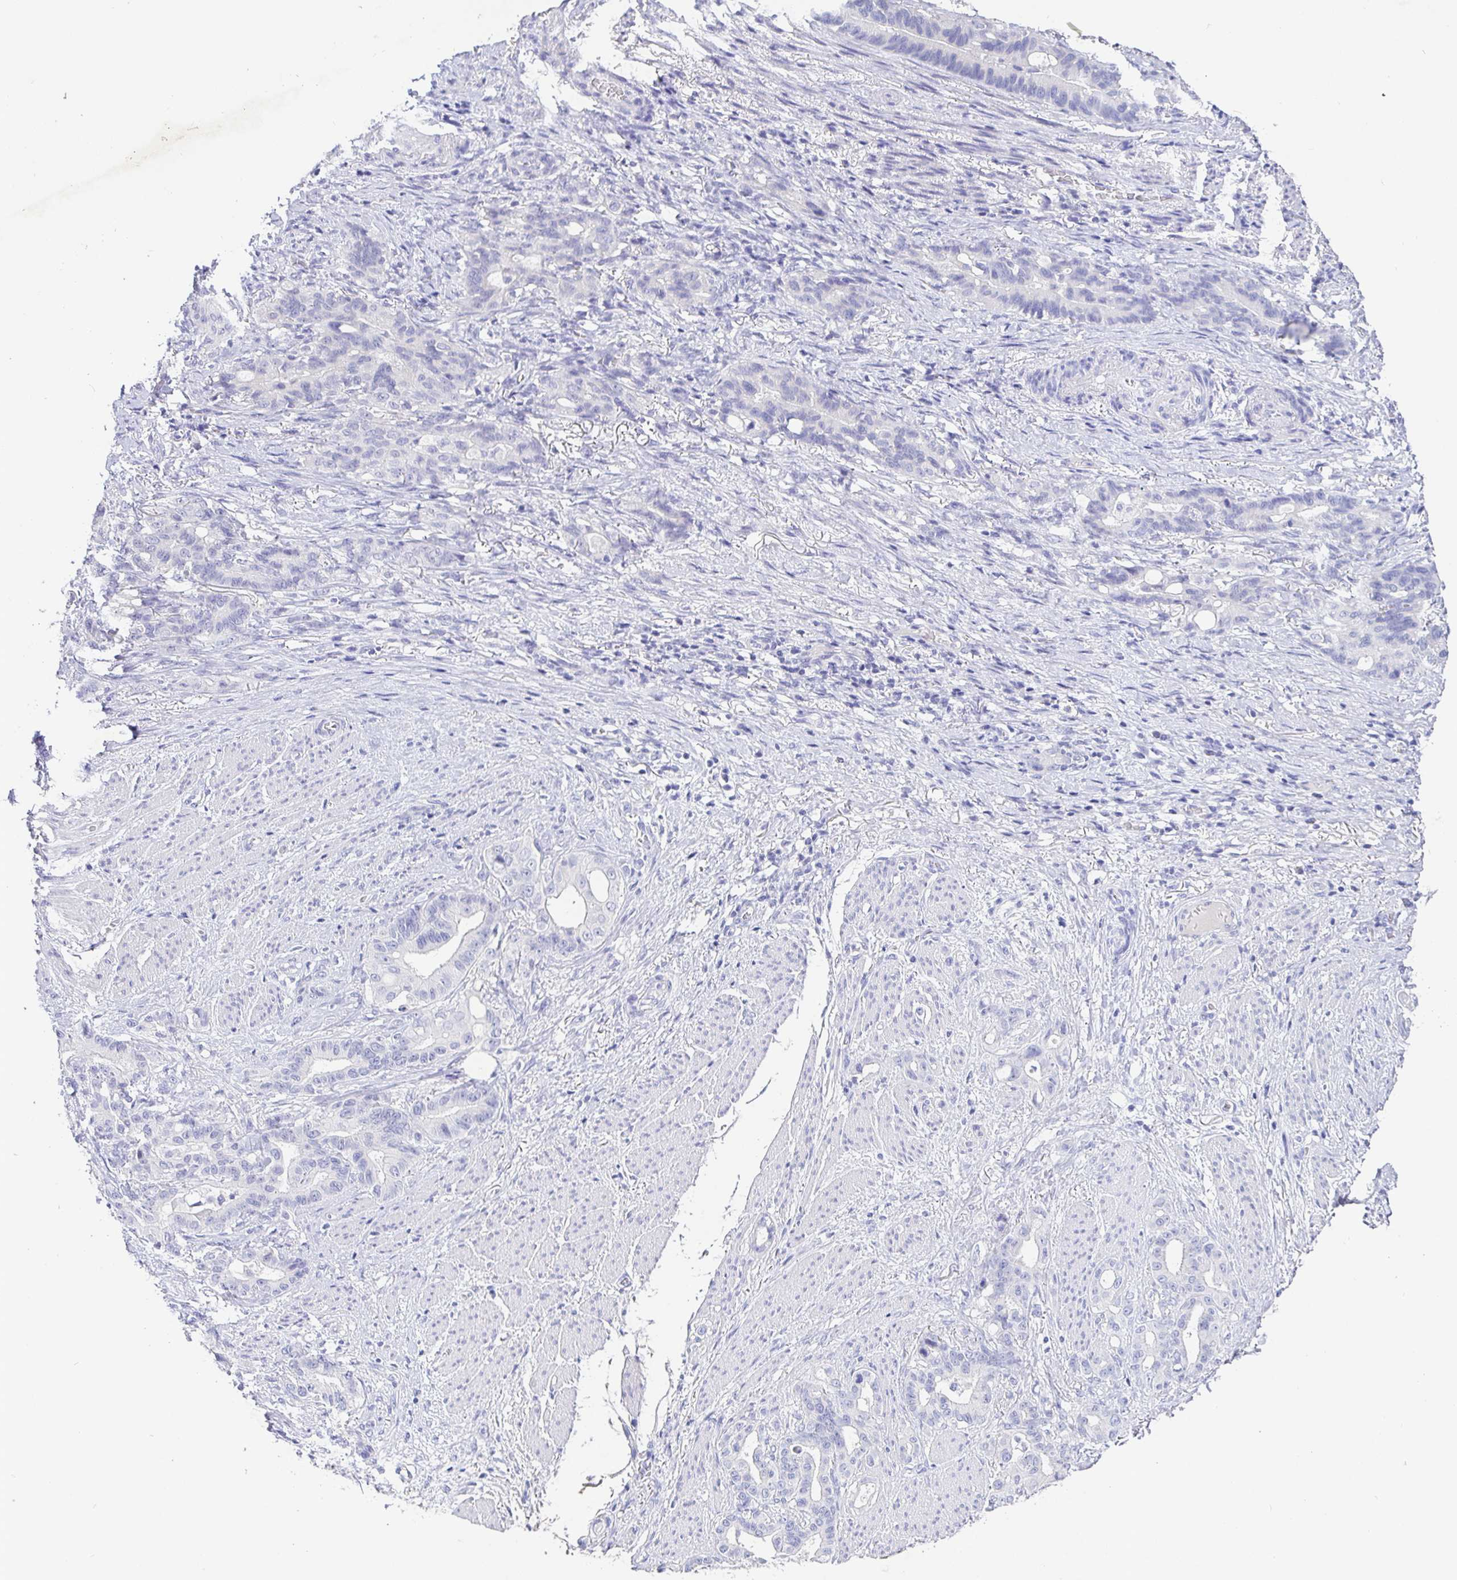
{"staining": {"intensity": "negative", "quantity": "none", "location": "none"}, "tissue": "stomach cancer", "cell_type": "Tumor cells", "image_type": "cancer", "snomed": [{"axis": "morphology", "description": "Normal tissue, NOS"}, {"axis": "morphology", "description": "Adenocarcinoma, NOS"}, {"axis": "topography", "description": "Esophagus"}, {"axis": "topography", "description": "Stomach, upper"}], "caption": "Immunohistochemistry micrograph of stomach cancer (adenocarcinoma) stained for a protein (brown), which shows no positivity in tumor cells.", "gene": "TPTE", "patient": {"sex": "male", "age": 62}}